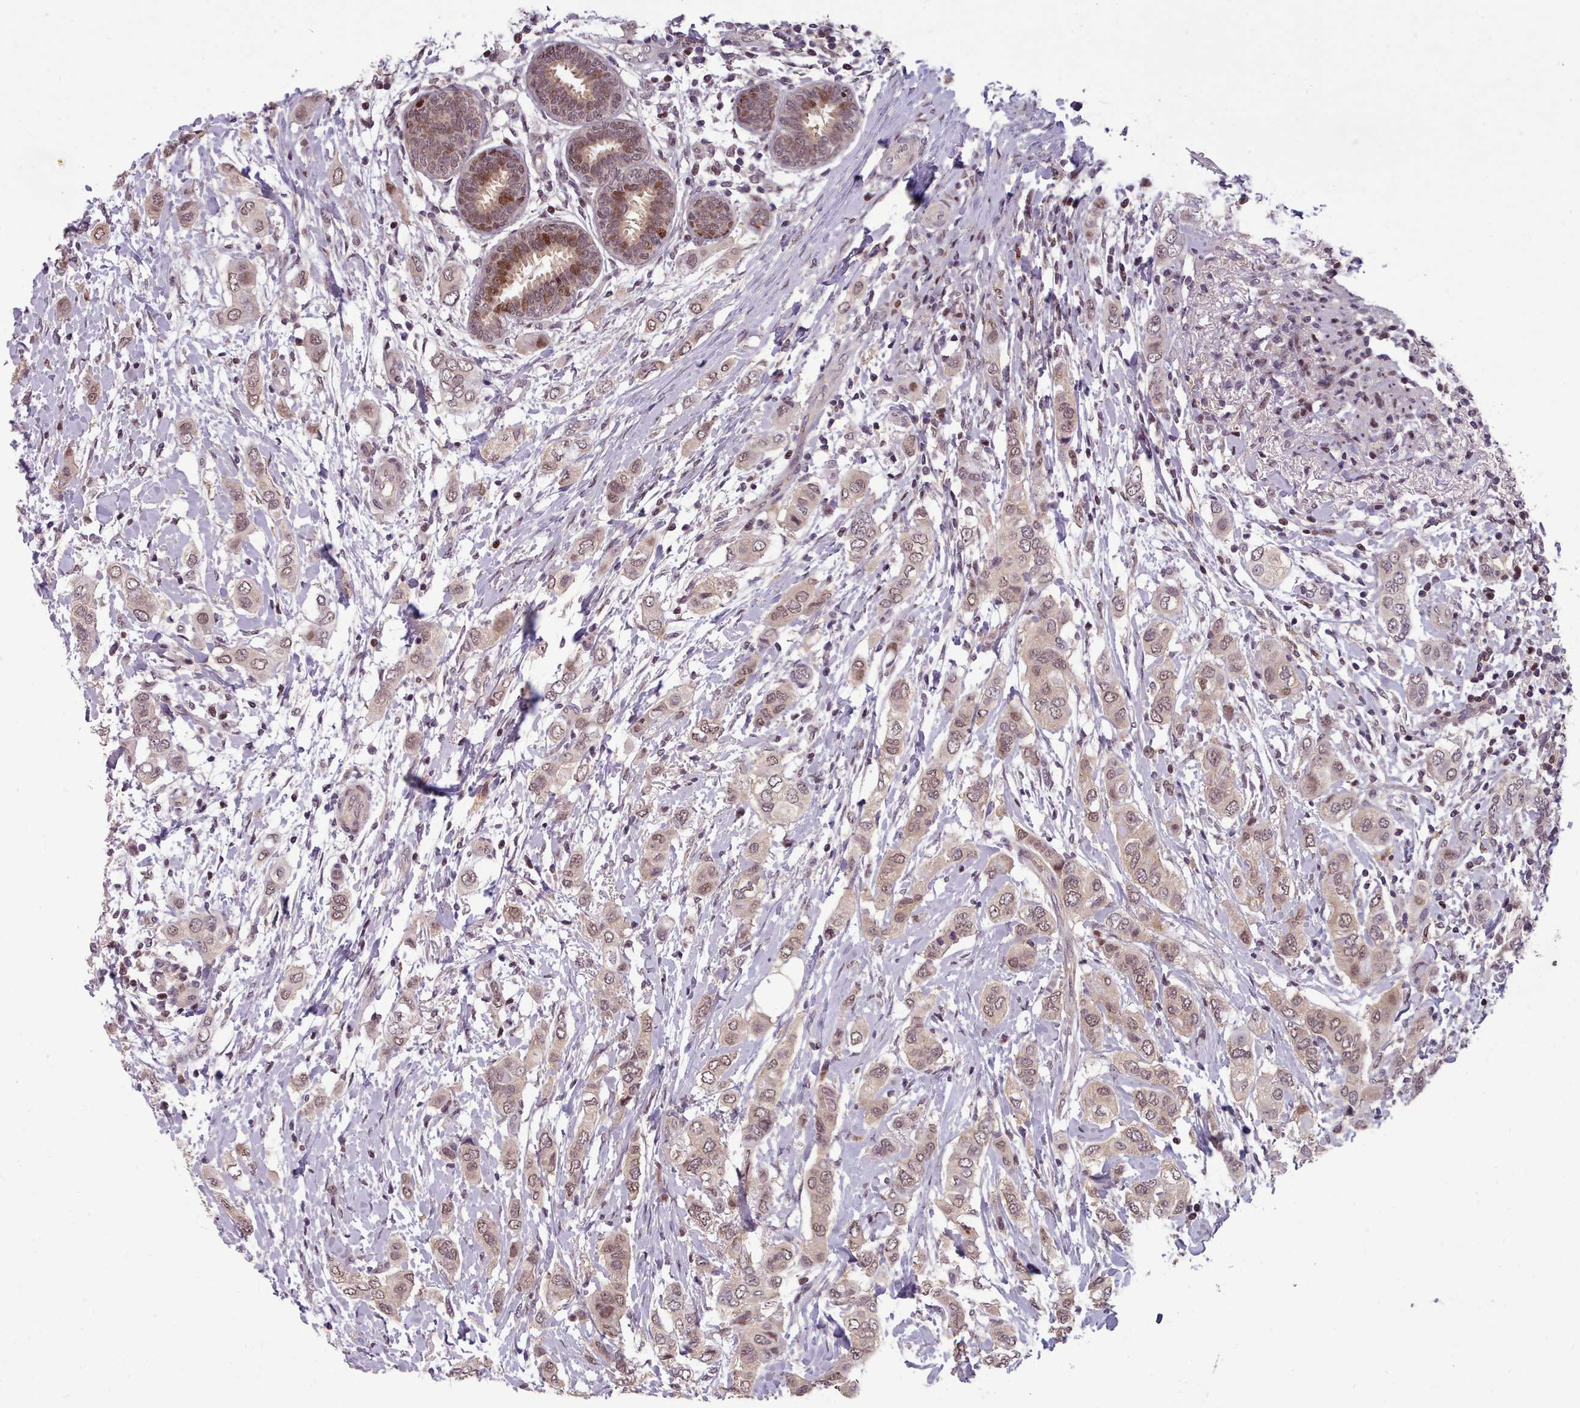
{"staining": {"intensity": "weak", "quantity": ">75%", "location": "cytoplasmic/membranous,nuclear"}, "tissue": "breast cancer", "cell_type": "Tumor cells", "image_type": "cancer", "snomed": [{"axis": "morphology", "description": "Lobular carcinoma"}, {"axis": "topography", "description": "Breast"}], "caption": "A high-resolution histopathology image shows IHC staining of breast cancer (lobular carcinoma), which shows weak cytoplasmic/membranous and nuclear expression in approximately >75% of tumor cells. Ihc stains the protein in brown and the nuclei are stained blue.", "gene": "ENSA", "patient": {"sex": "female", "age": 51}}